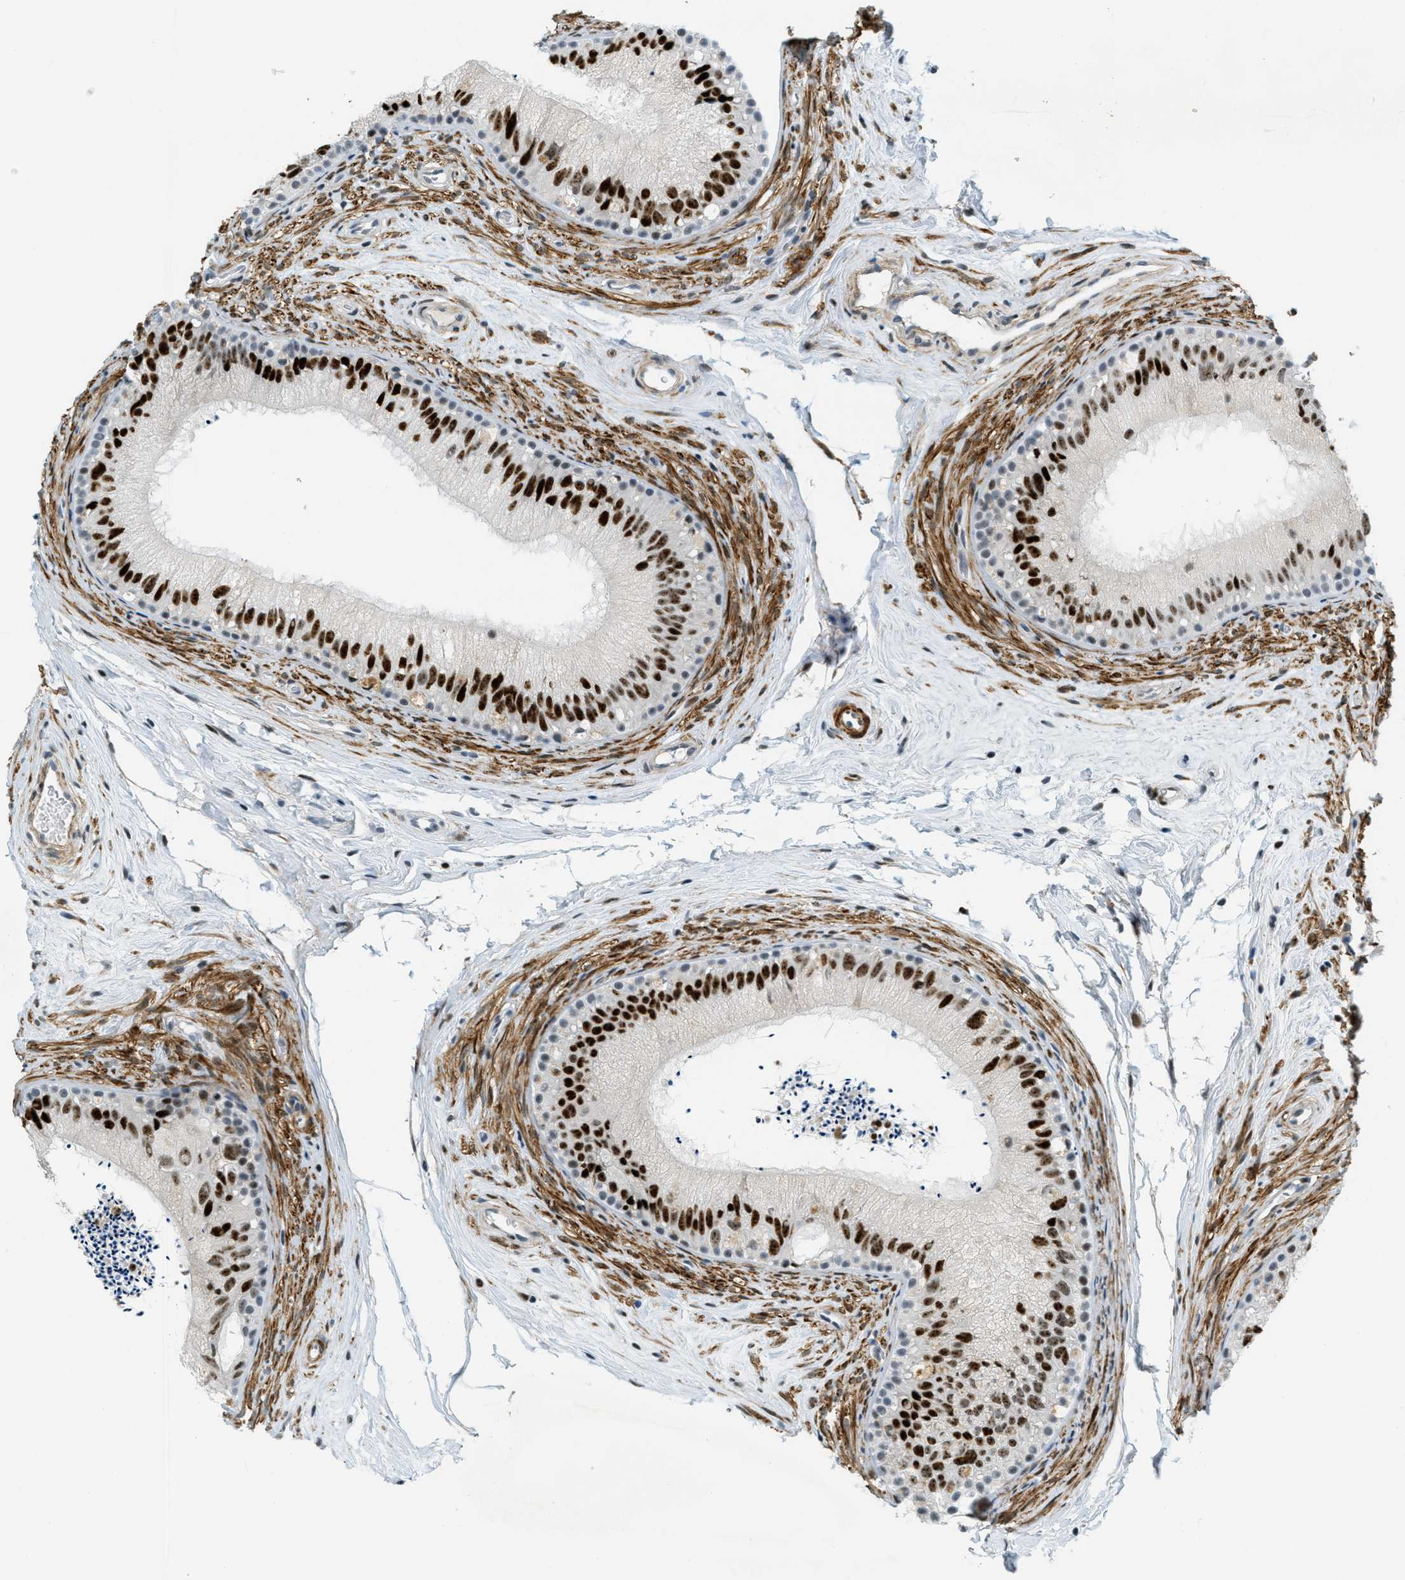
{"staining": {"intensity": "strong", "quantity": ">75%", "location": "nuclear"}, "tissue": "epididymis", "cell_type": "Glandular cells", "image_type": "normal", "snomed": [{"axis": "morphology", "description": "Normal tissue, NOS"}, {"axis": "topography", "description": "Epididymis"}], "caption": "High-power microscopy captured an immunohistochemistry (IHC) image of unremarkable epididymis, revealing strong nuclear positivity in approximately >75% of glandular cells. Immunohistochemistry stains the protein in brown and the nuclei are stained blue.", "gene": "ZDHHC23", "patient": {"sex": "male", "age": 56}}